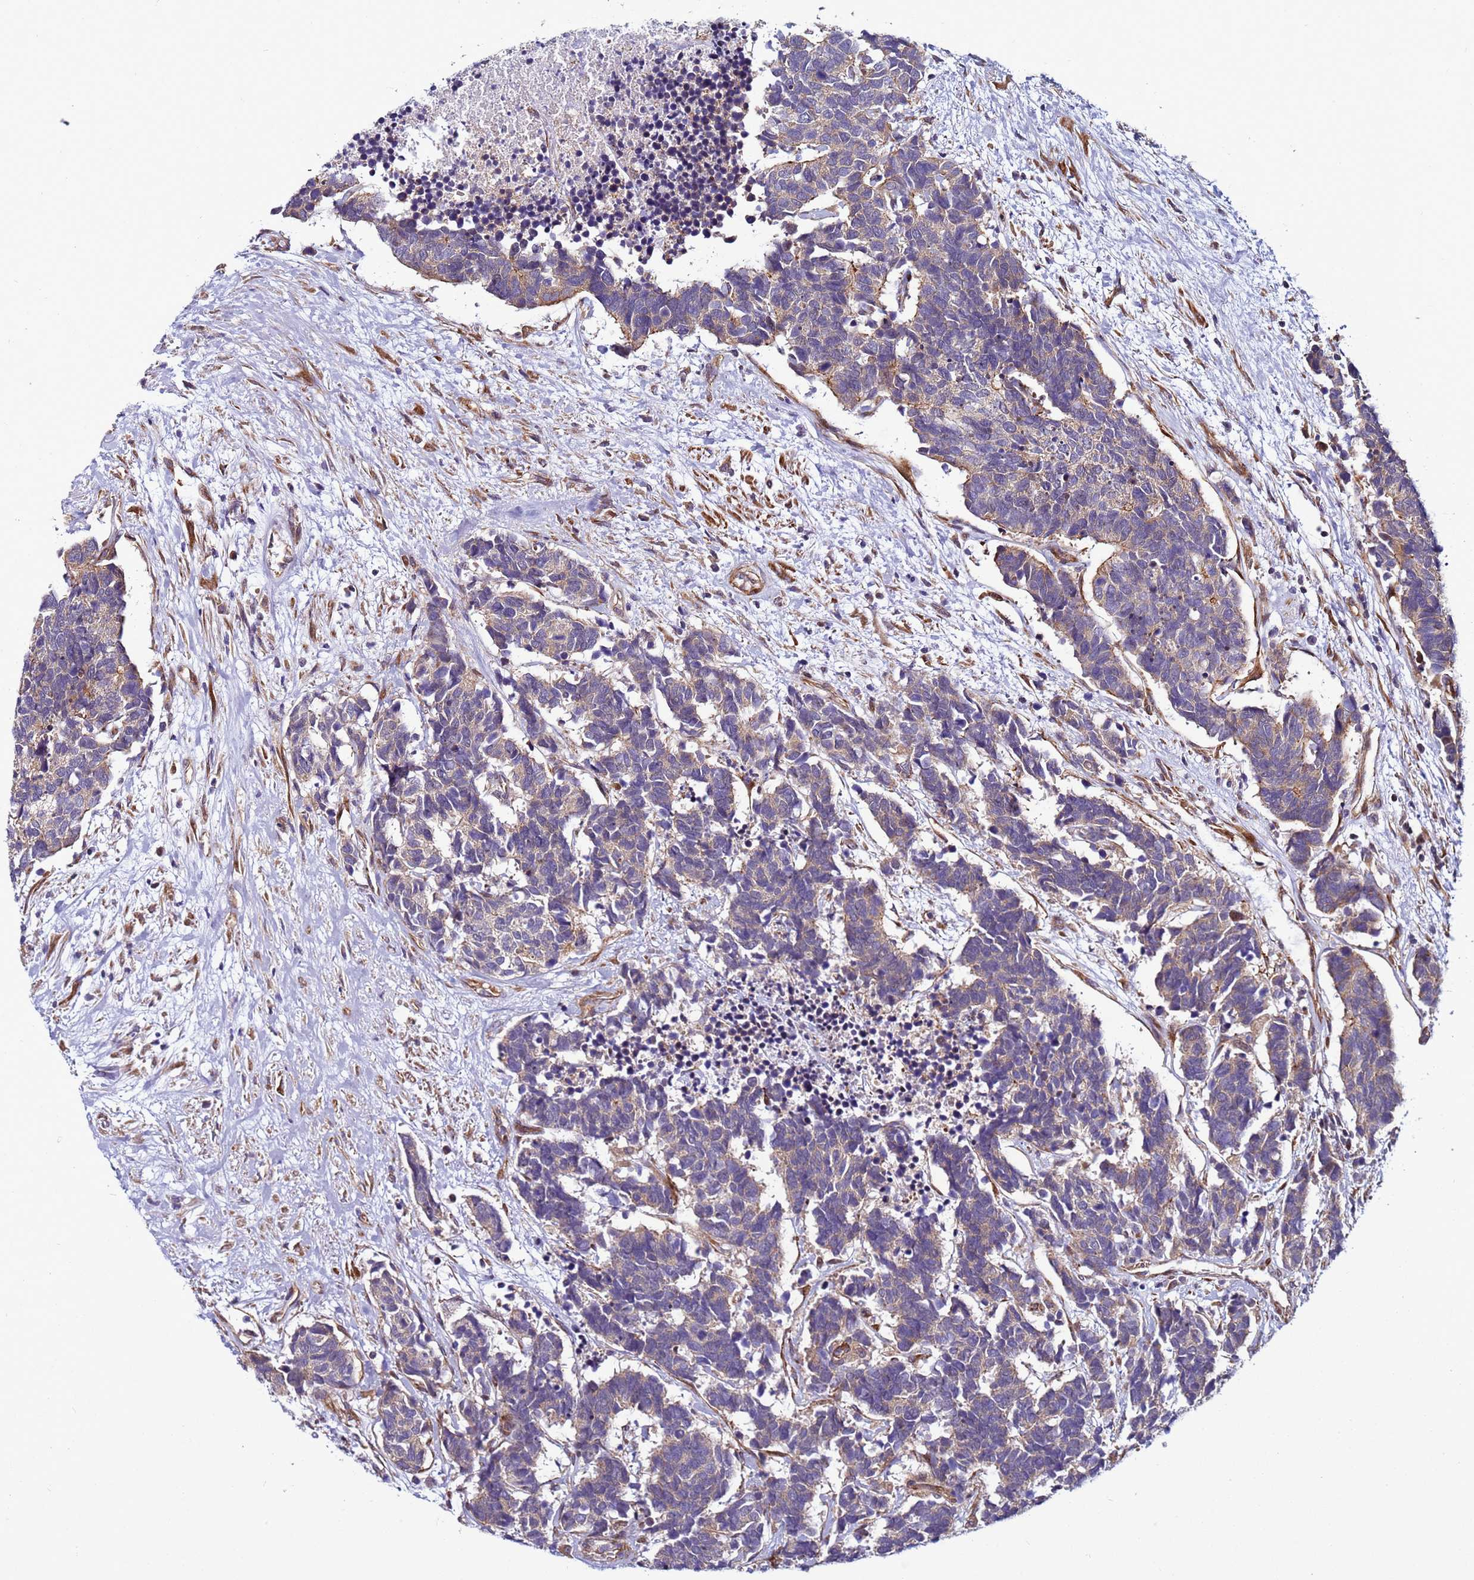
{"staining": {"intensity": "weak", "quantity": "25%-75%", "location": "cytoplasmic/membranous"}, "tissue": "carcinoid", "cell_type": "Tumor cells", "image_type": "cancer", "snomed": [{"axis": "morphology", "description": "Carcinoma, NOS"}, {"axis": "morphology", "description": "Carcinoid, malignant, NOS"}, {"axis": "topography", "description": "Urinary bladder"}], "caption": "About 25%-75% of tumor cells in carcinoid demonstrate weak cytoplasmic/membranous protein staining as visualized by brown immunohistochemical staining.", "gene": "MCRIP1", "patient": {"sex": "male", "age": 57}}